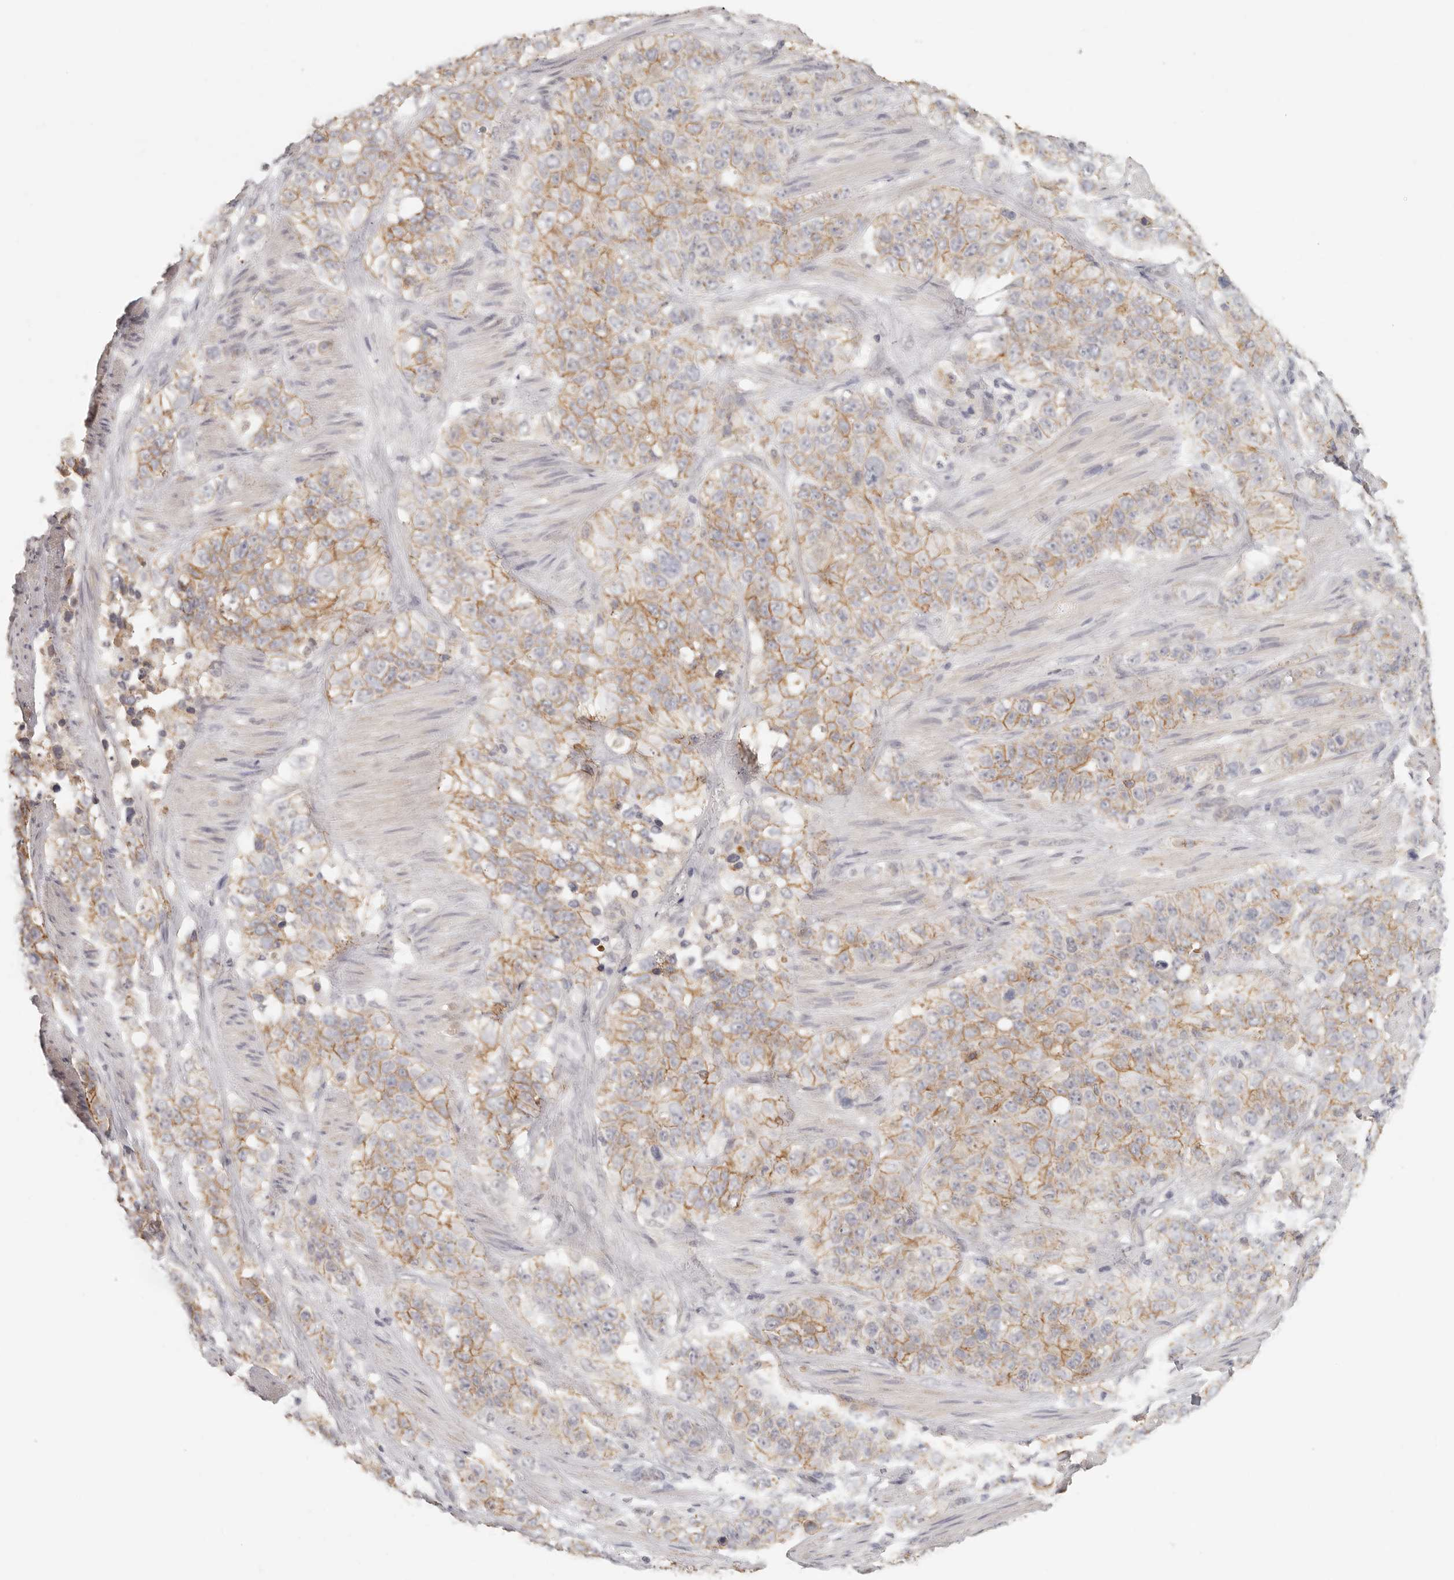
{"staining": {"intensity": "moderate", "quantity": ">75%", "location": "cytoplasmic/membranous"}, "tissue": "stomach cancer", "cell_type": "Tumor cells", "image_type": "cancer", "snomed": [{"axis": "morphology", "description": "Adenocarcinoma, NOS"}, {"axis": "topography", "description": "Stomach"}], "caption": "Human stomach cancer stained for a protein (brown) exhibits moderate cytoplasmic/membranous positive expression in approximately >75% of tumor cells.", "gene": "ANXA9", "patient": {"sex": "male", "age": 48}}